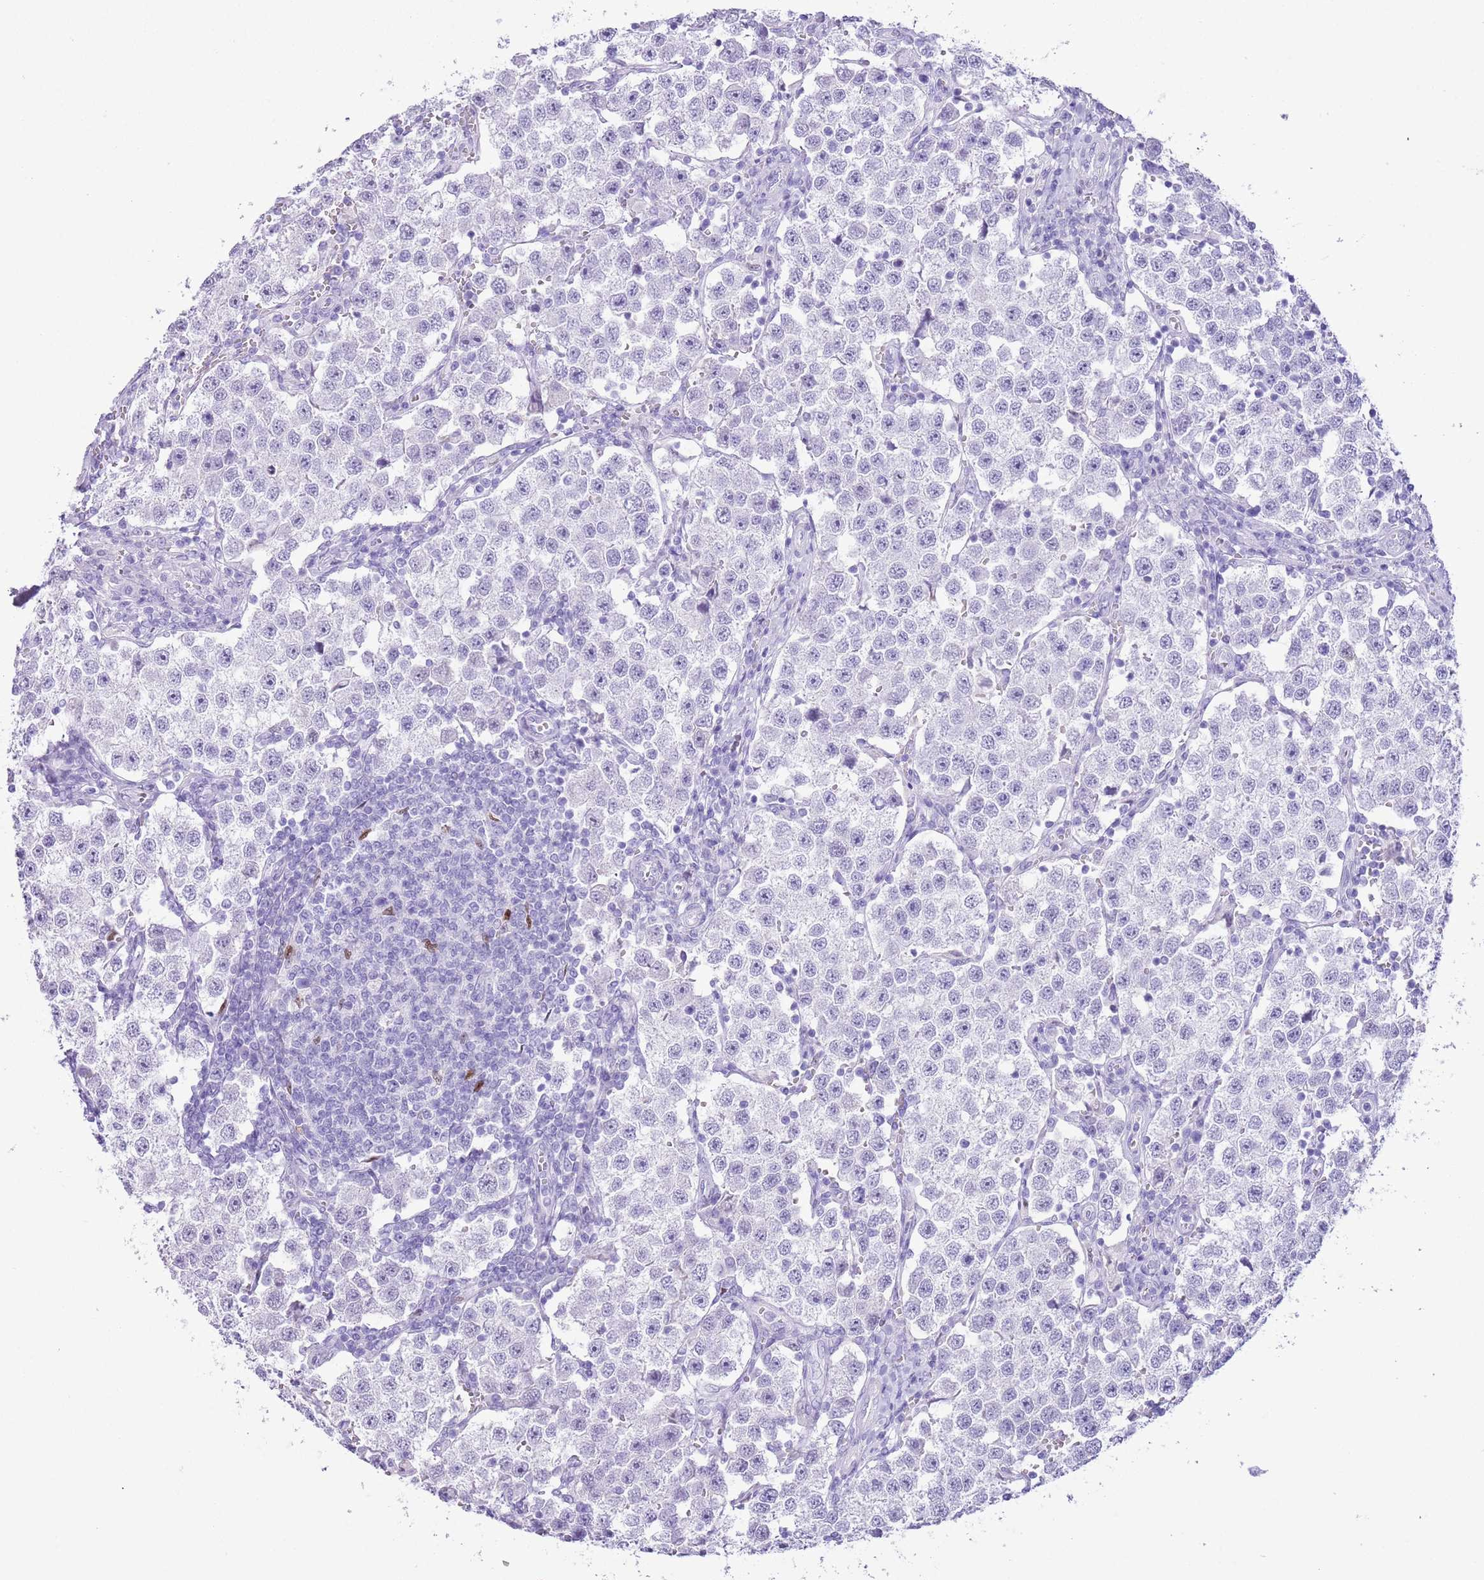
{"staining": {"intensity": "negative", "quantity": "none", "location": "none"}, "tissue": "testis cancer", "cell_type": "Tumor cells", "image_type": "cancer", "snomed": [{"axis": "morphology", "description": "Seminoma, NOS"}, {"axis": "topography", "description": "Testis"}], "caption": "DAB (3,3'-diaminobenzidine) immunohistochemical staining of human testis cancer demonstrates no significant positivity in tumor cells.", "gene": "SLC7A14", "patient": {"sex": "male", "age": 37}}